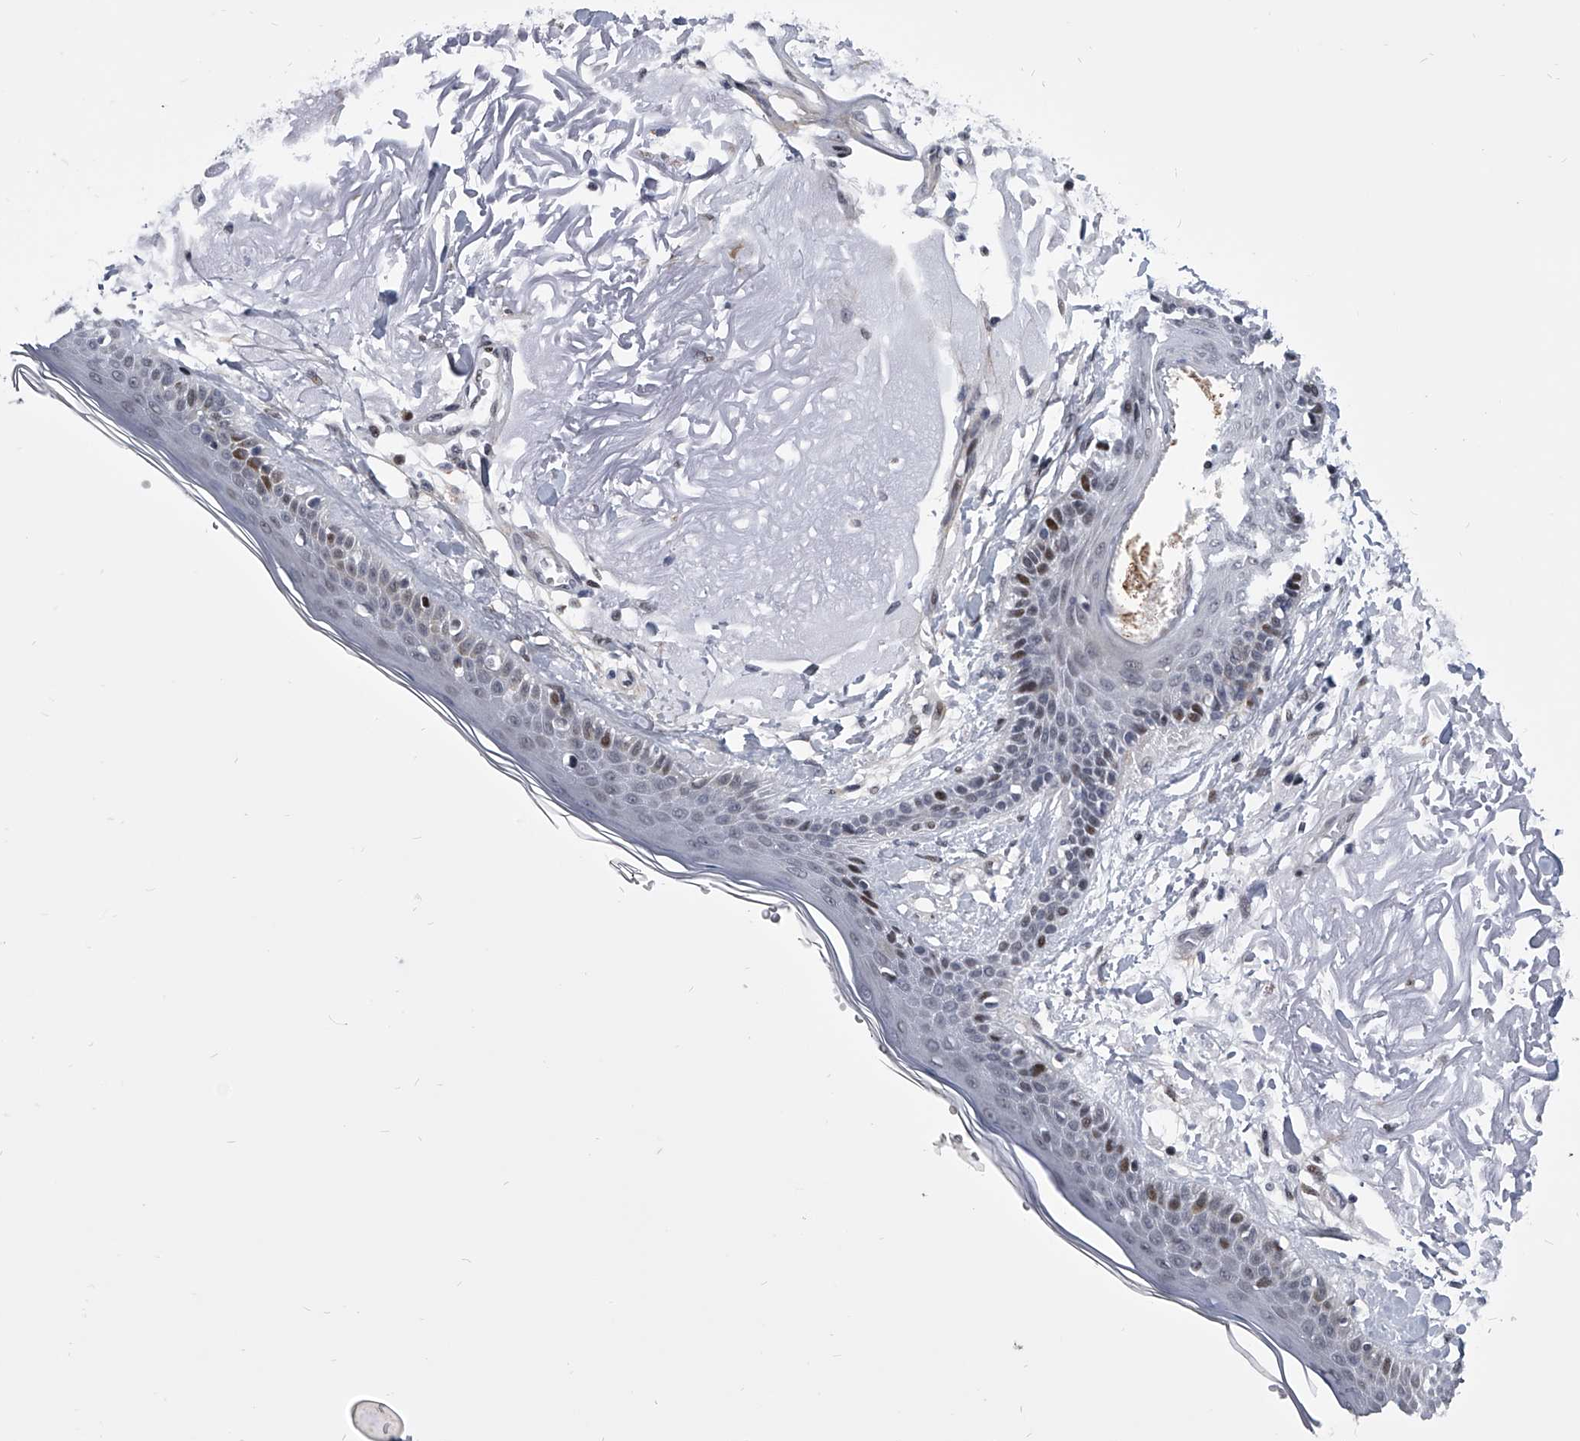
{"staining": {"intensity": "negative", "quantity": "none", "location": "none"}, "tissue": "skin", "cell_type": "Fibroblasts", "image_type": "normal", "snomed": [{"axis": "morphology", "description": "Normal tissue, NOS"}, {"axis": "topography", "description": "Skin"}, {"axis": "topography", "description": "Skeletal muscle"}], "caption": "Fibroblasts show no significant protein positivity in unremarkable skin.", "gene": "CMTR1", "patient": {"sex": "male", "age": 83}}